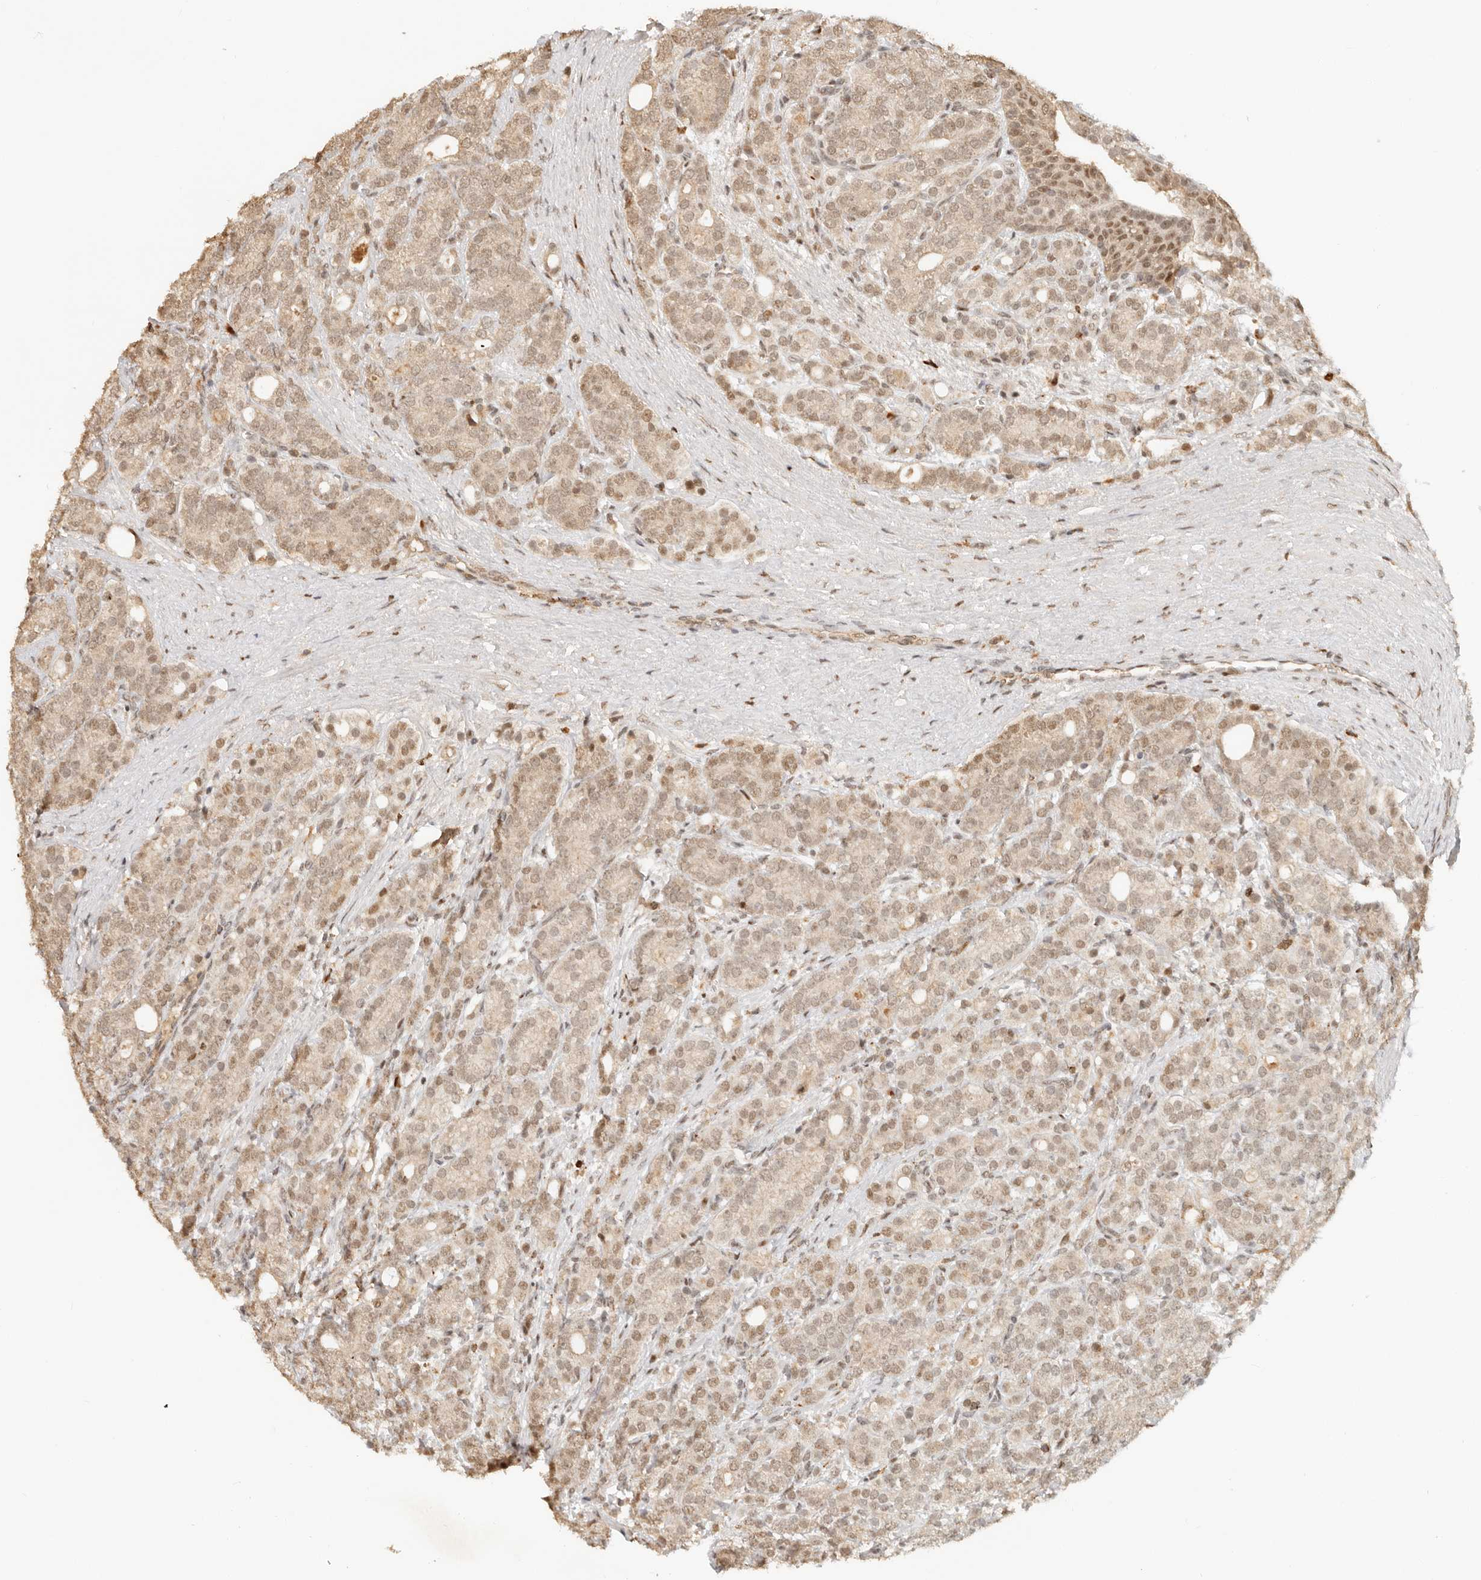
{"staining": {"intensity": "moderate", "quantity": "<25%", "location": "nuclear"}, "tissue": "prostate cancer", "cell_type": "Tumor cells", "image_type": "cancer", "snomed": [{"axis": "morphology", "description": "Adenocarcinoma, High grade"}, {"axis": "topography", "description": "Prostate"}], "caption": "DAB immunohistochemical staining of prostate cancer demonstrates moderate nuclear protein staining in about <25% of tumor cells. Using DAB (3,3'-diaminobenzidine) (brown) and hematoxylin (blue) stains, captured at high magnification using brightfield microscopy.", "gene": "NPAS2", "patient": {"sex": "male", "age": 57}}